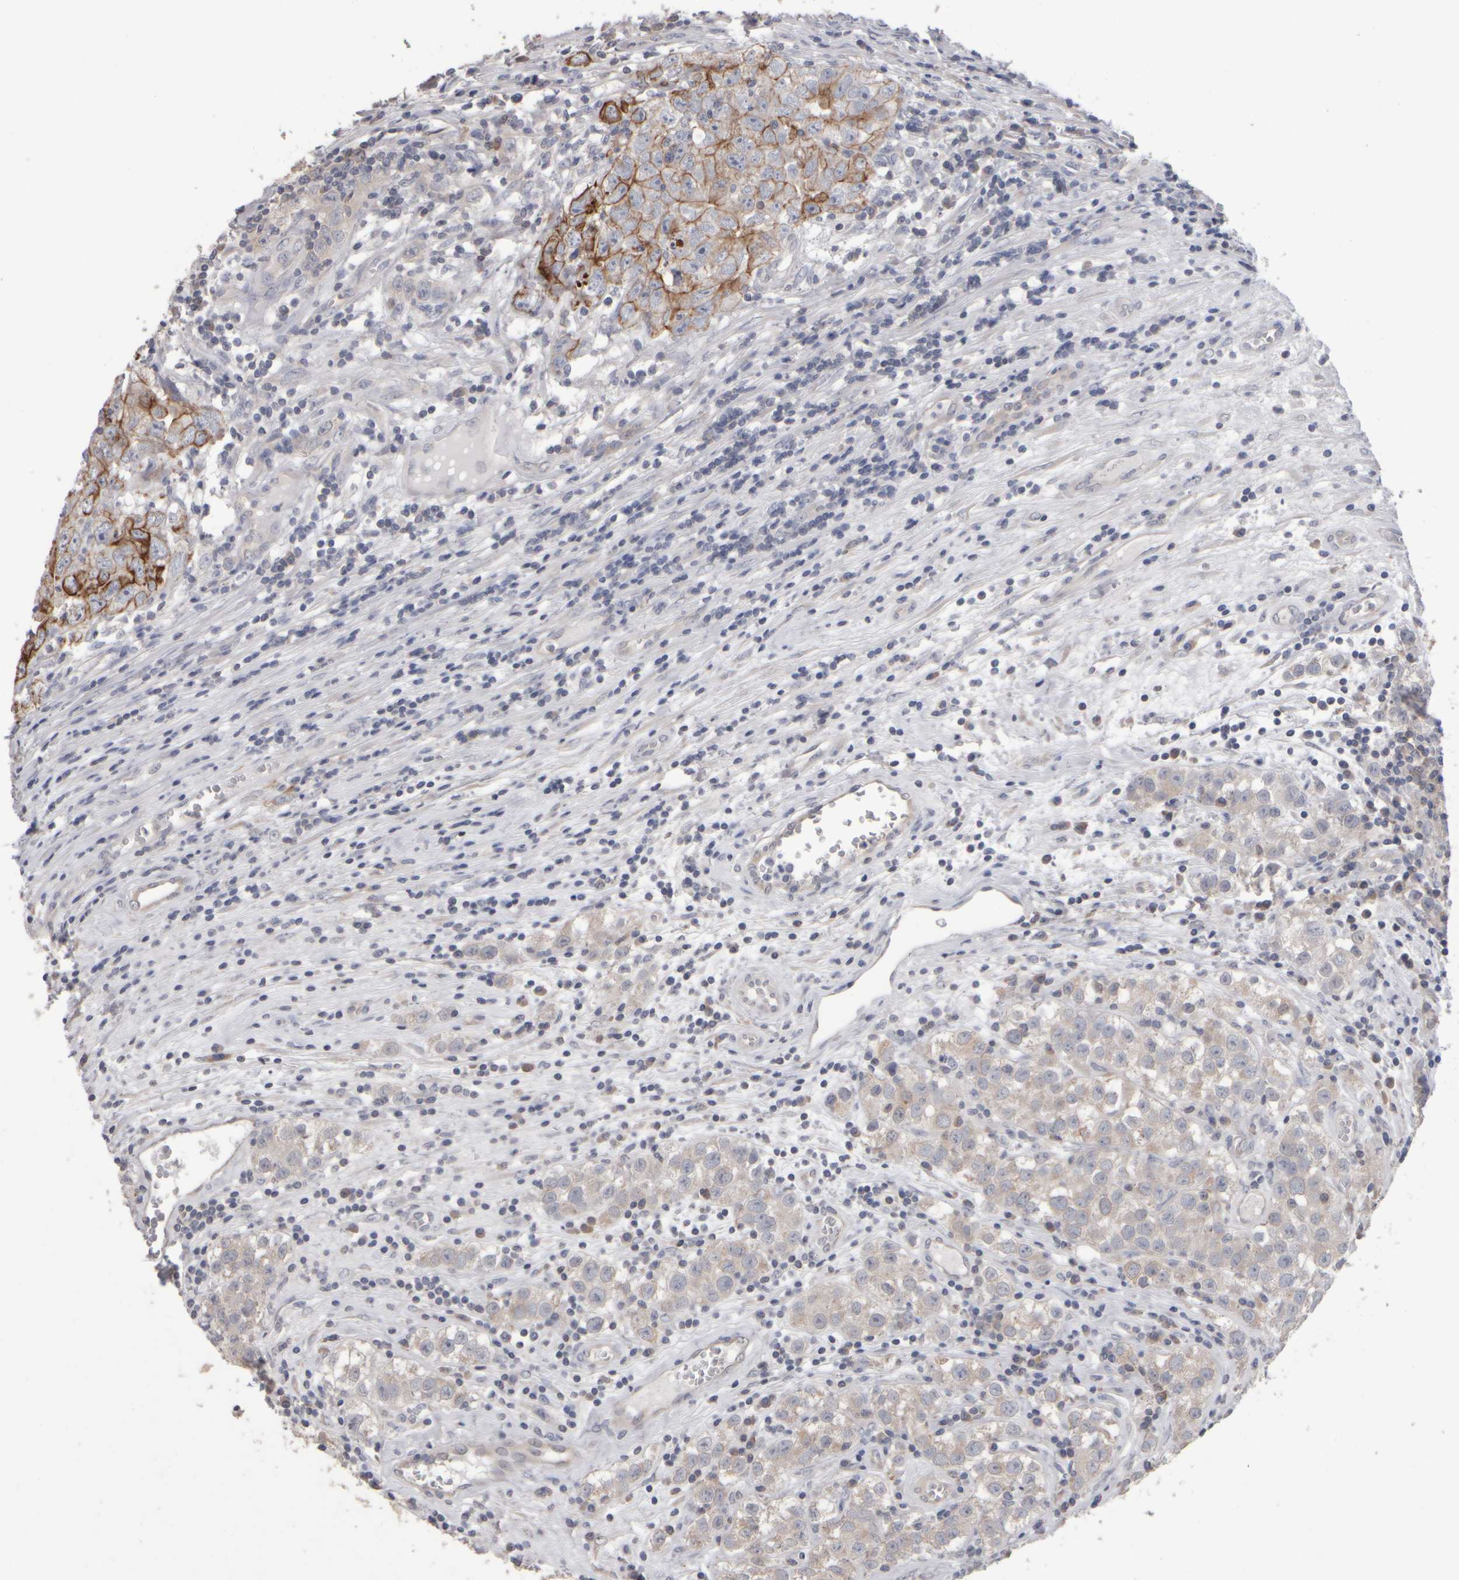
{"staining": {"intensity": "moderate", "quantity": "25%-75%", "location": "cytoplasmic/membranous"}, "tissue": "testis cancer", "cell_type": "Tumor cells", "image_type": "cancer", "snomed": [{"axis": "morphology", "description": "Seminoma, NOS"}, {"axis": "morphology", "description": "Carcinoma, Embryonal, NOS"}, {"axis": "topography", "description": "Testis"}], "caption": "About 25%-75% of tumor cells in human testis cancer (seminoma) display moderate cytoplasmic/membranous protein positivity as visualized by brown immunohistochemical staining.", "gene": "EPHX2", "patient": {"sex": "male", "age": 43}}